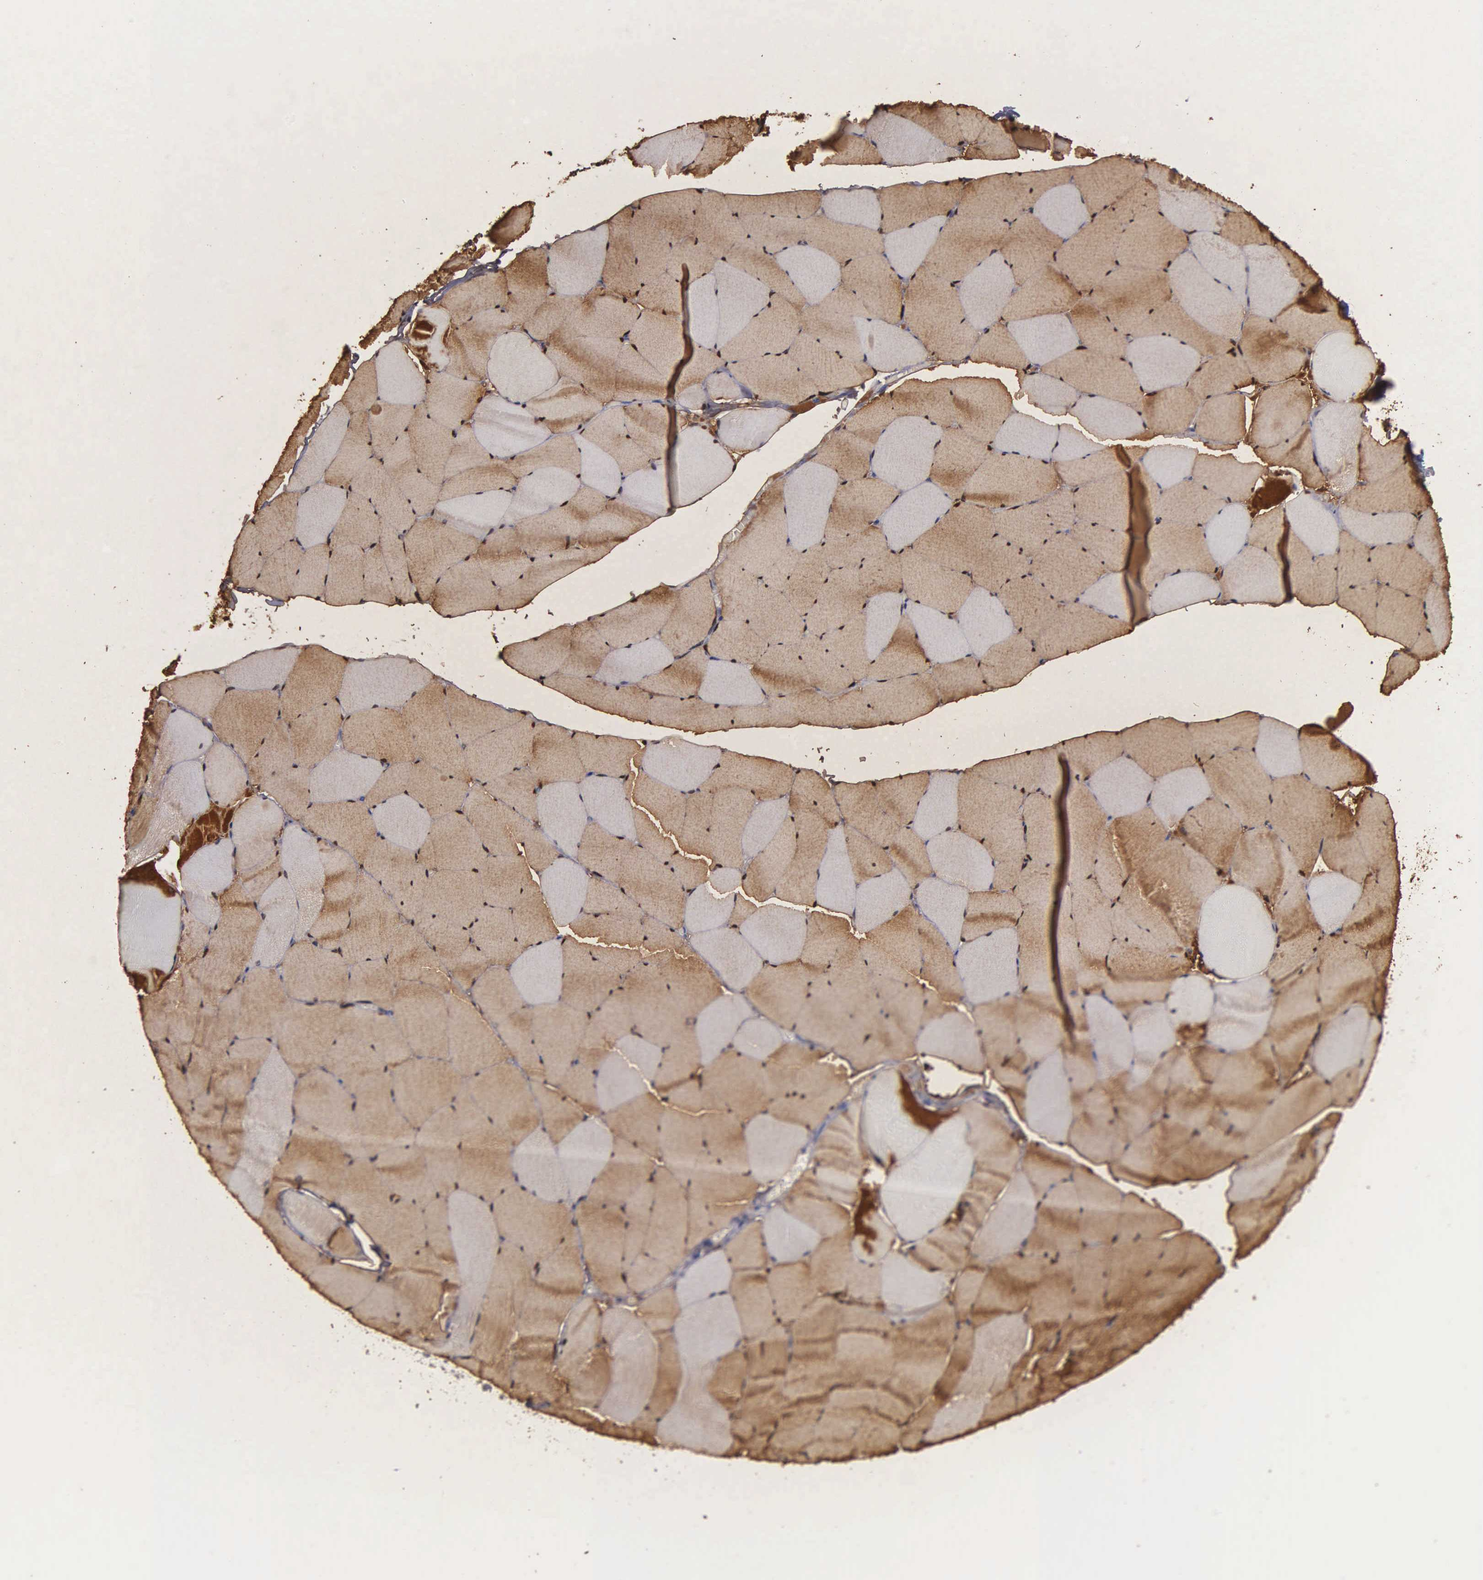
{"staining": {"intensity": "strong", "quantity": "25%-75%", "location": "cytoplasmic/membranous,nuclear"}, "tissue": "skeletal muscle", "cell_type": "Myocytes", "image_type": "normal", "snomed": [{"axis": "morphology", "description": "Normal tissue, NOS"}, {"axis": "topography", "description": "Skeletal muscle"}, {"axis": "topography", "description": "Salivary gland"}], "caption": "Benign skeletal muscle exhibits strong cytoplasmic/membranous,nuclear staining in about 25%-75% of myocytes, visualized by immunohistochemistry. (Stains: DAB in brown, nuclei in blue, Microscopy: brightfield microscopy at high magnification).", "gene": "ENO3", "patient": {"sex": "male", "age": 62}}